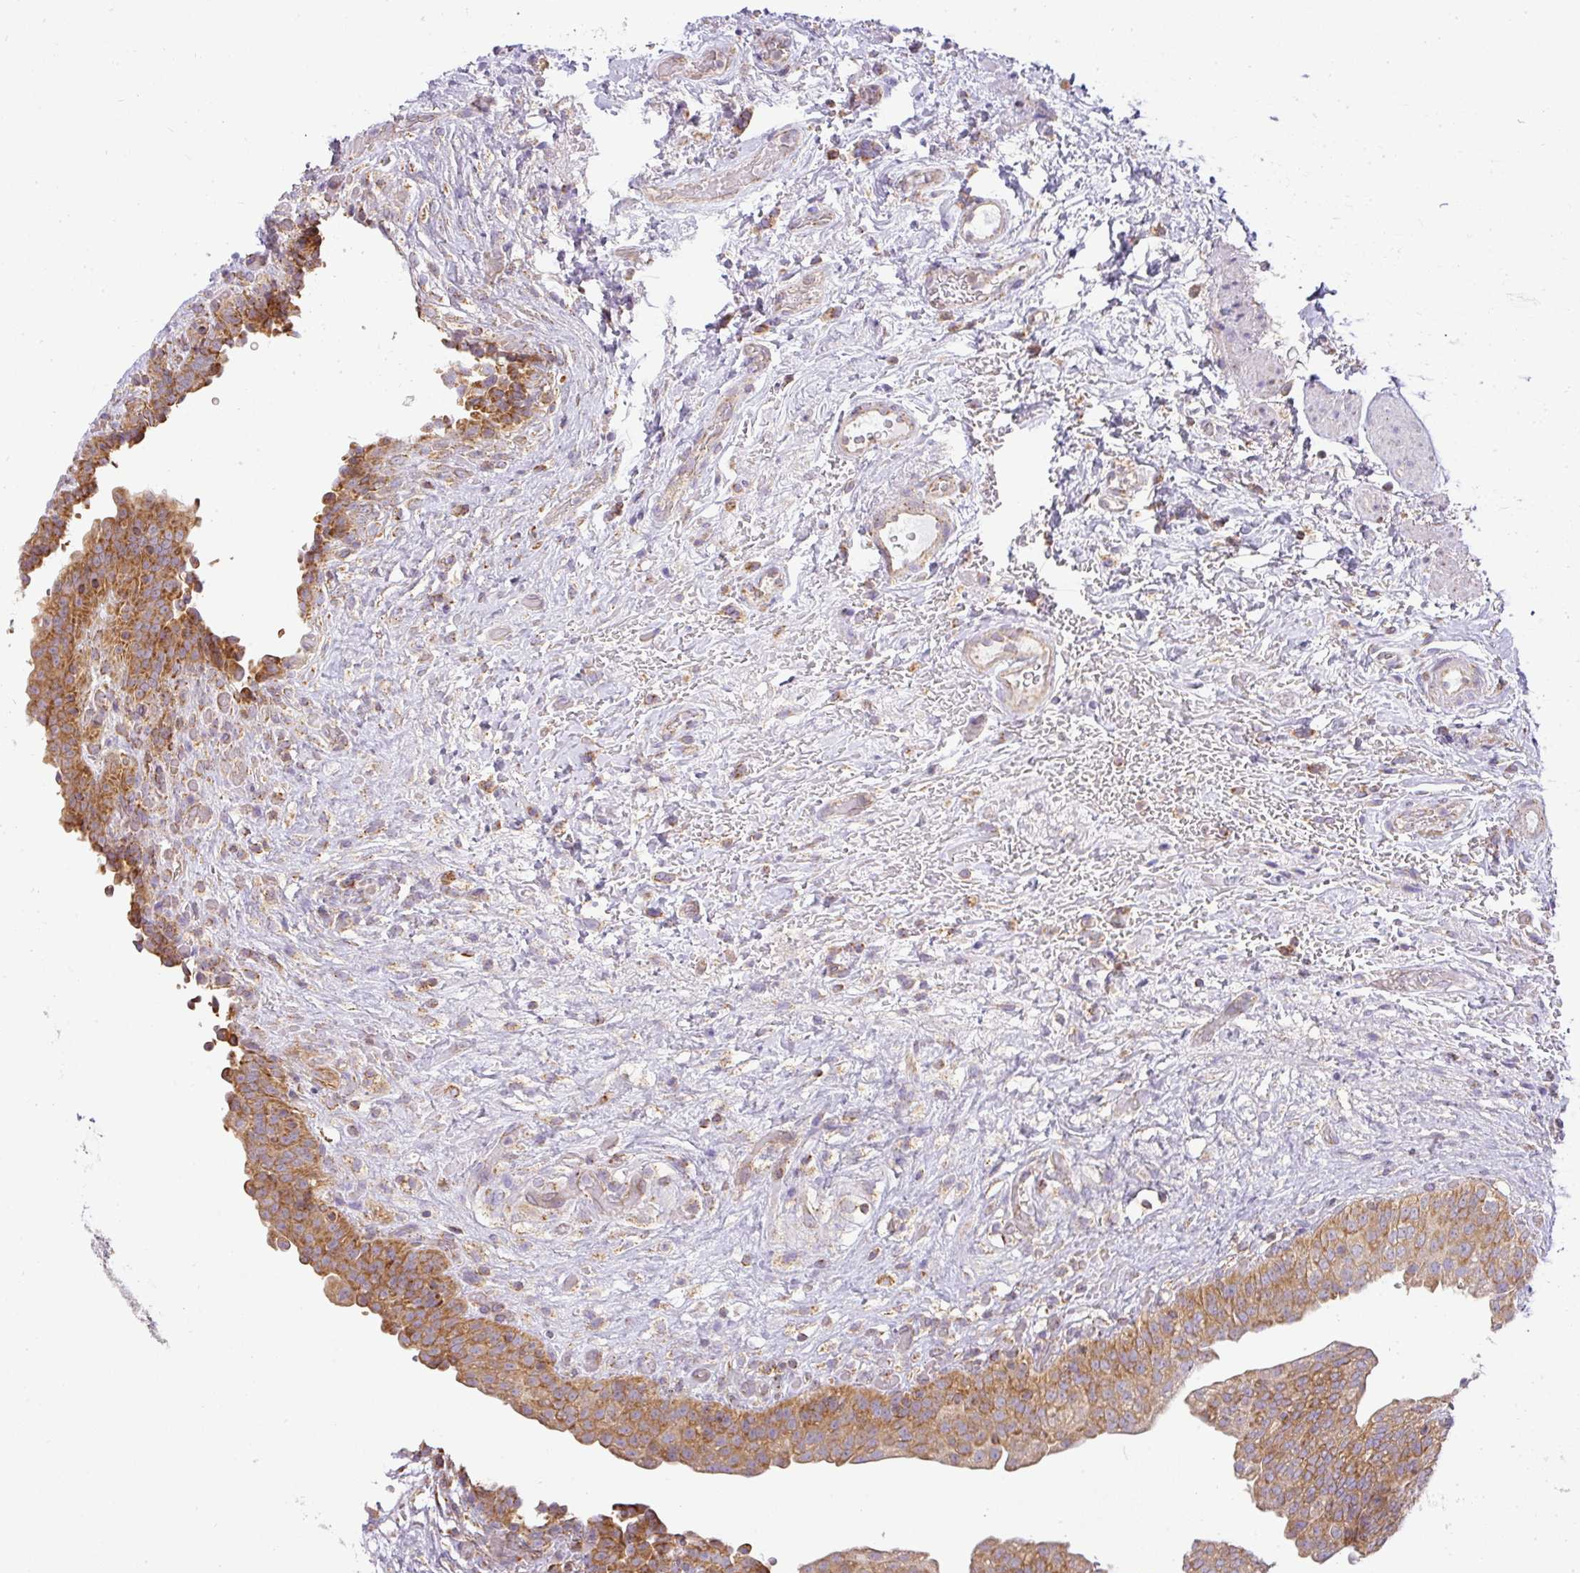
{"staining": {"intensity": "moderate", "quantity": ">75%", "location": "cytoplasmic/membranous"}, "tissue": "urinary bladder", "cell_type": "Urothelial cells", "image_type": "normal", "snomed": [{"axis": "morphology", "description": "Normal tissue, NOS"}, {"axis": "topography", "description": "Urinary bladder"}], "caption": "Brown immunohistochemical staining in normal human urinary bladder exhibits moderate cytoplasmic/membranous staining in about >75% of urothelial cells.", "gene": "ZNF211", "patient": {"sex": "male", "age": 69}}